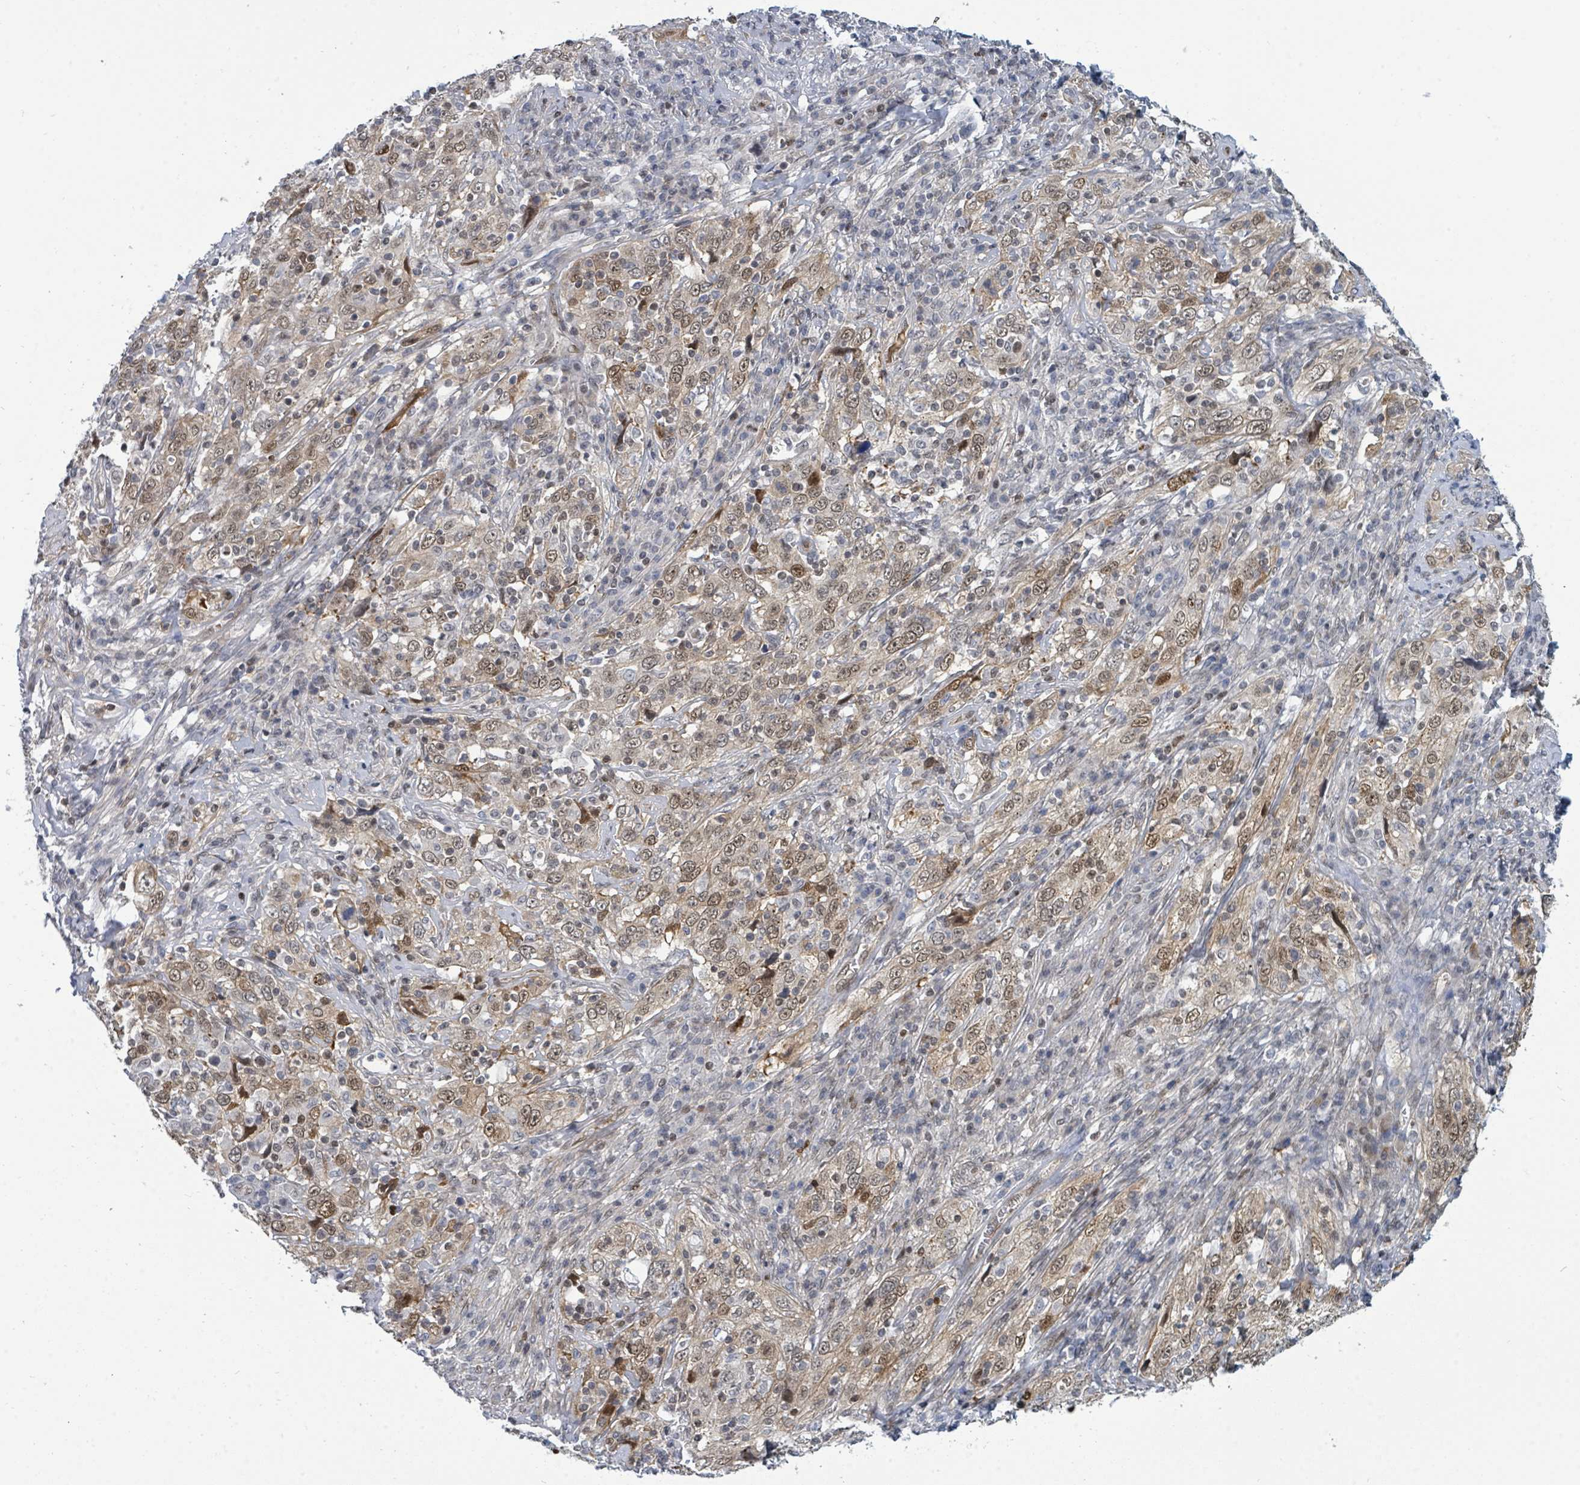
{"staining": {"intensity": "moderate", "quantity": ">75%", "location": "cytoplasmic/membranous,nuclear"}, "tissue": "cervical cancer", "cell_type": "Tumor cells", "image_type": "cancer", "snomed": [{"axis": "morphology", "description": "Squamous cell carcinoma, NOS"}, {"axis": "topography", "description": "Cervix"}], "caption": "An image of human cervical cancer stained for a protein displays moderate cytoplasmic/membranous and nuclear brown staining in tumor cells.", "gene": "SUMO4", "patient": {"sex": "female", "age": 46}}